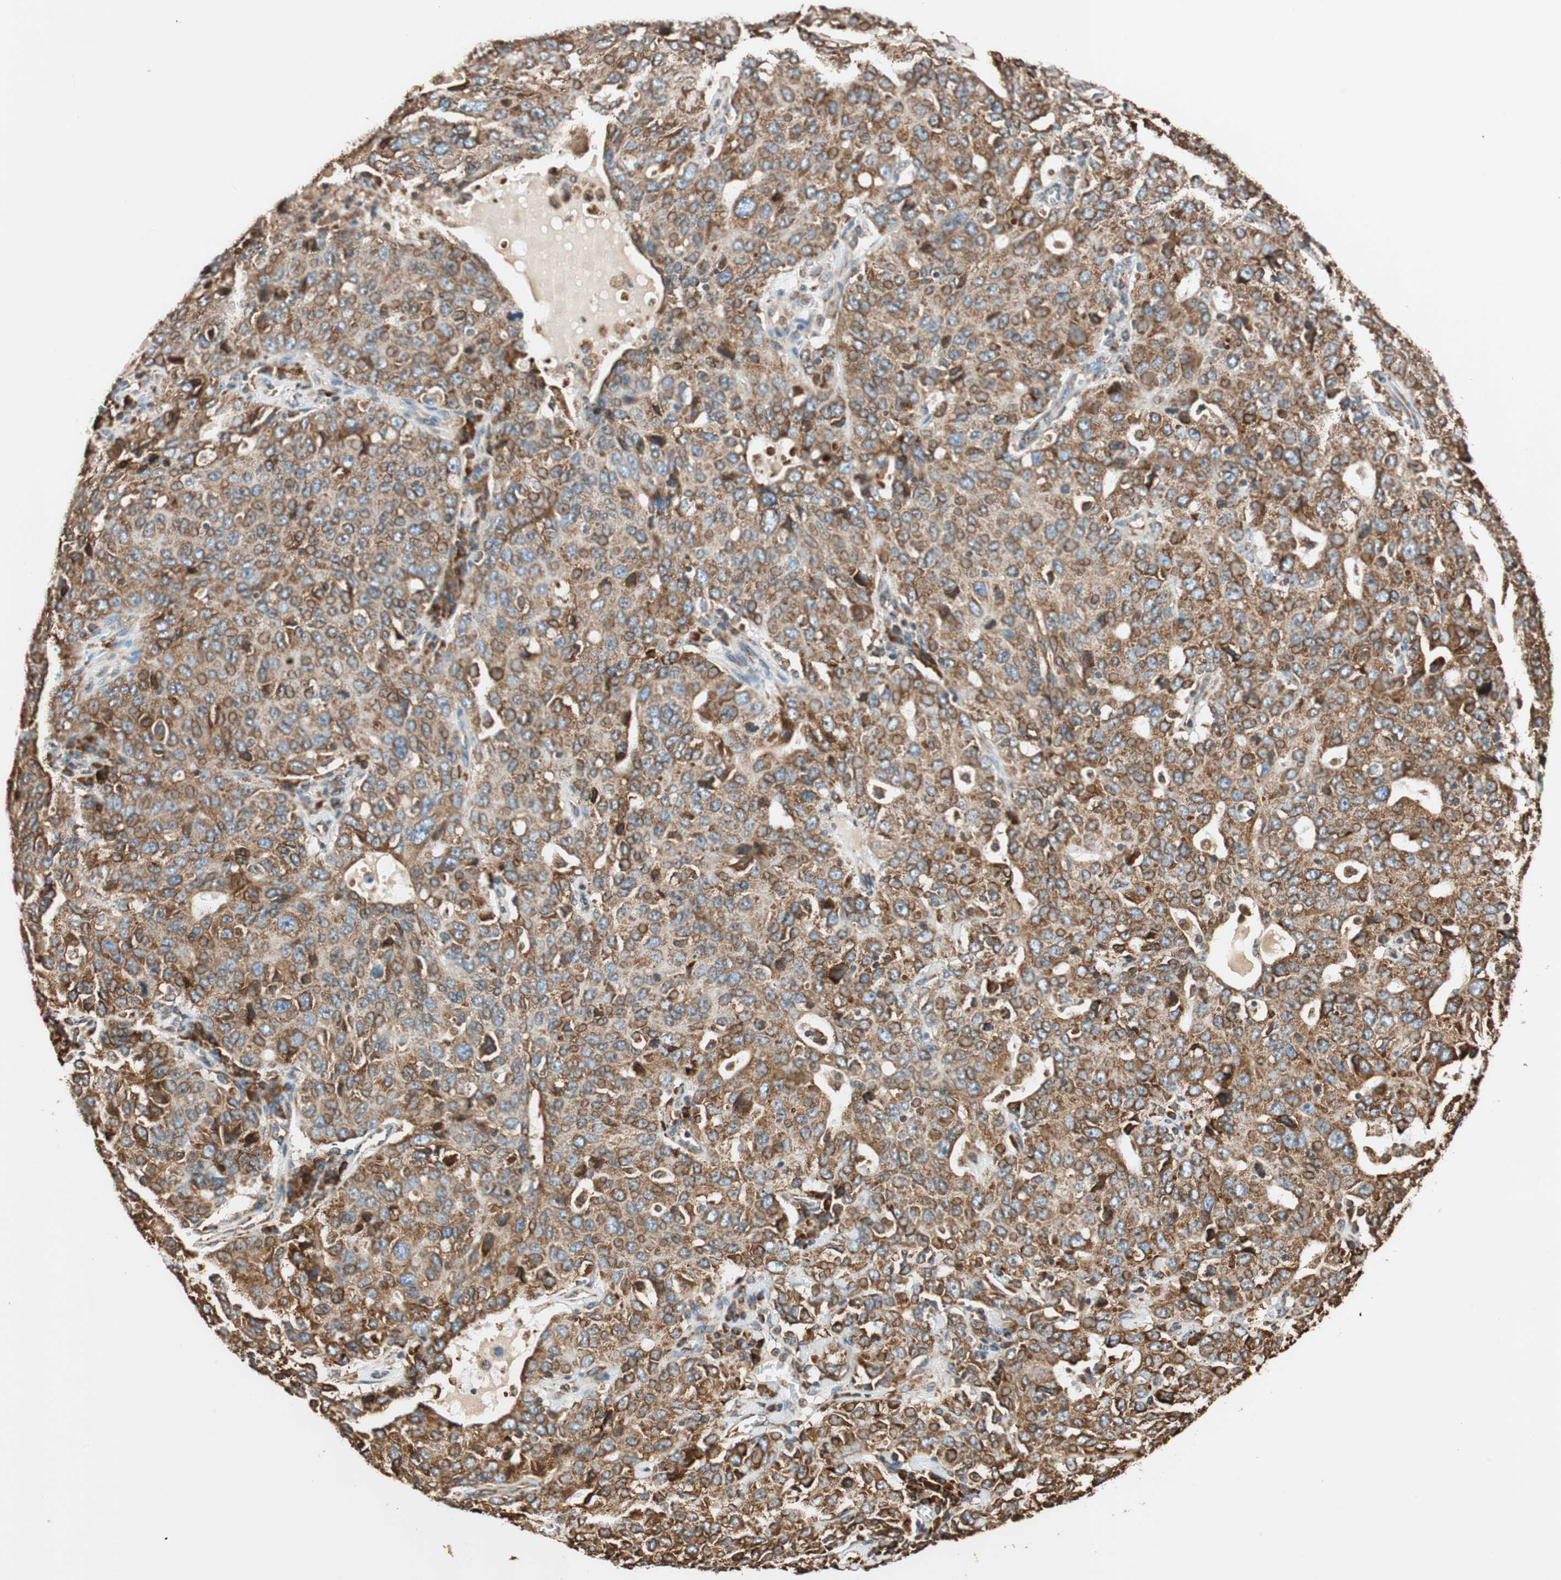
{"staining": {"intensity": "moderate", "quantity": ">75%", "location": "cytoplasmic/membranous"}, "tissue": "ovarian cancer", "cell_type": "Tumor cells", "image_type": "cancer", "snomed": [{"axis": "morphology", "description": "Carcinoma, endometroid"}, {"axis": "topography", "description": "Ovary"}], "caption": "IHC of endometroid carcinoma (ovarian) shows medium levels of moderate cytoplasmic/membranous expression in about >75% of tumor cells. Nuclei are stained in blue.", "gene": "PRKCSH", "patient": {"sex": "female", "age": 62}}